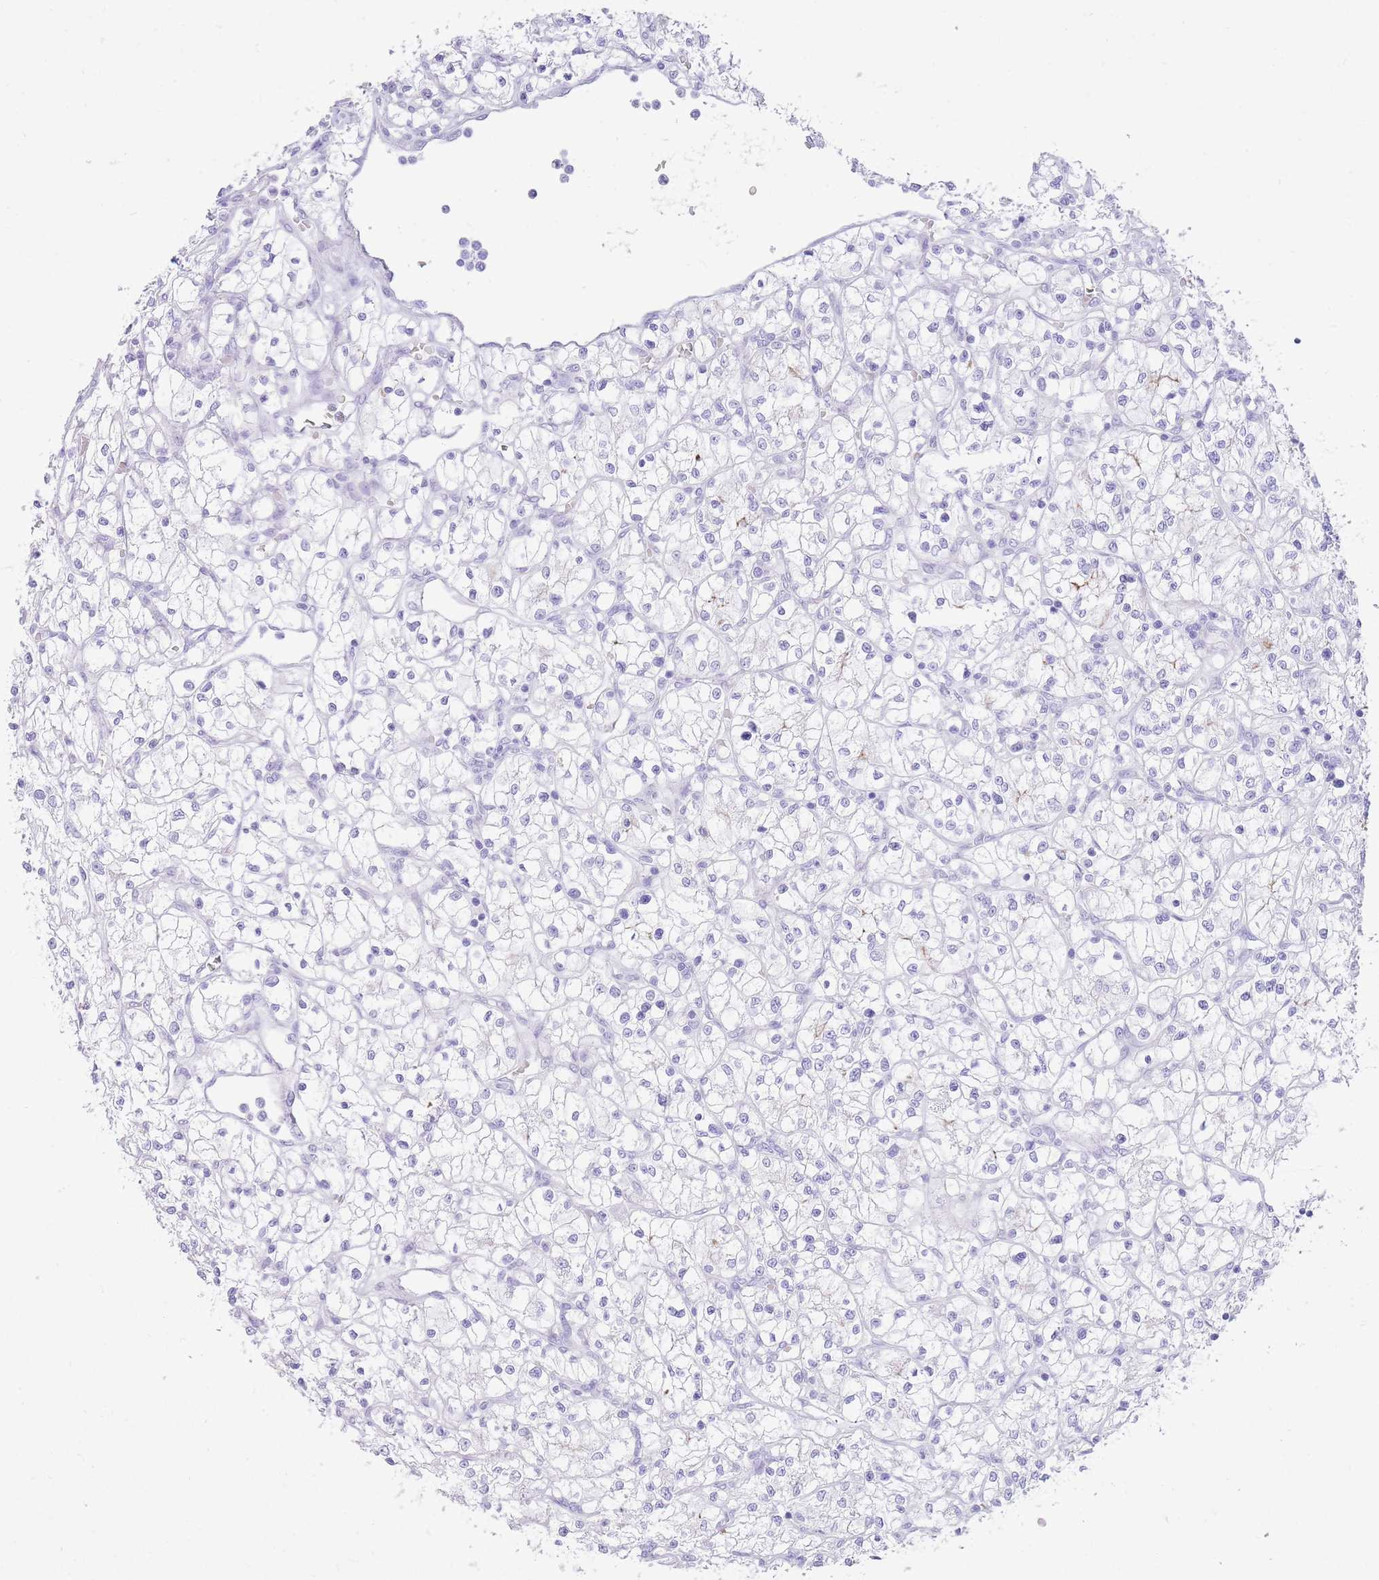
{"staining": {"intensity": "weak", "quantity": "<25%", "location": "cytoplasmic/membranous"}, "tissue": "renal cancer", "cell_type": "Tumor cells", "image_type": "cancer", "snomed": [{"axis": "morphology", "description": "Adenocarcinoma, NOS"}, {"axis": "topography", "description": "Kidney"}], "caption": "Immunohistochemical staining of renal cancer (adenocarcinoma) exhibits no significant expression in tumor cells.", "gene": "ELOA2", "patient": {"sex": "female", "age": 64}}